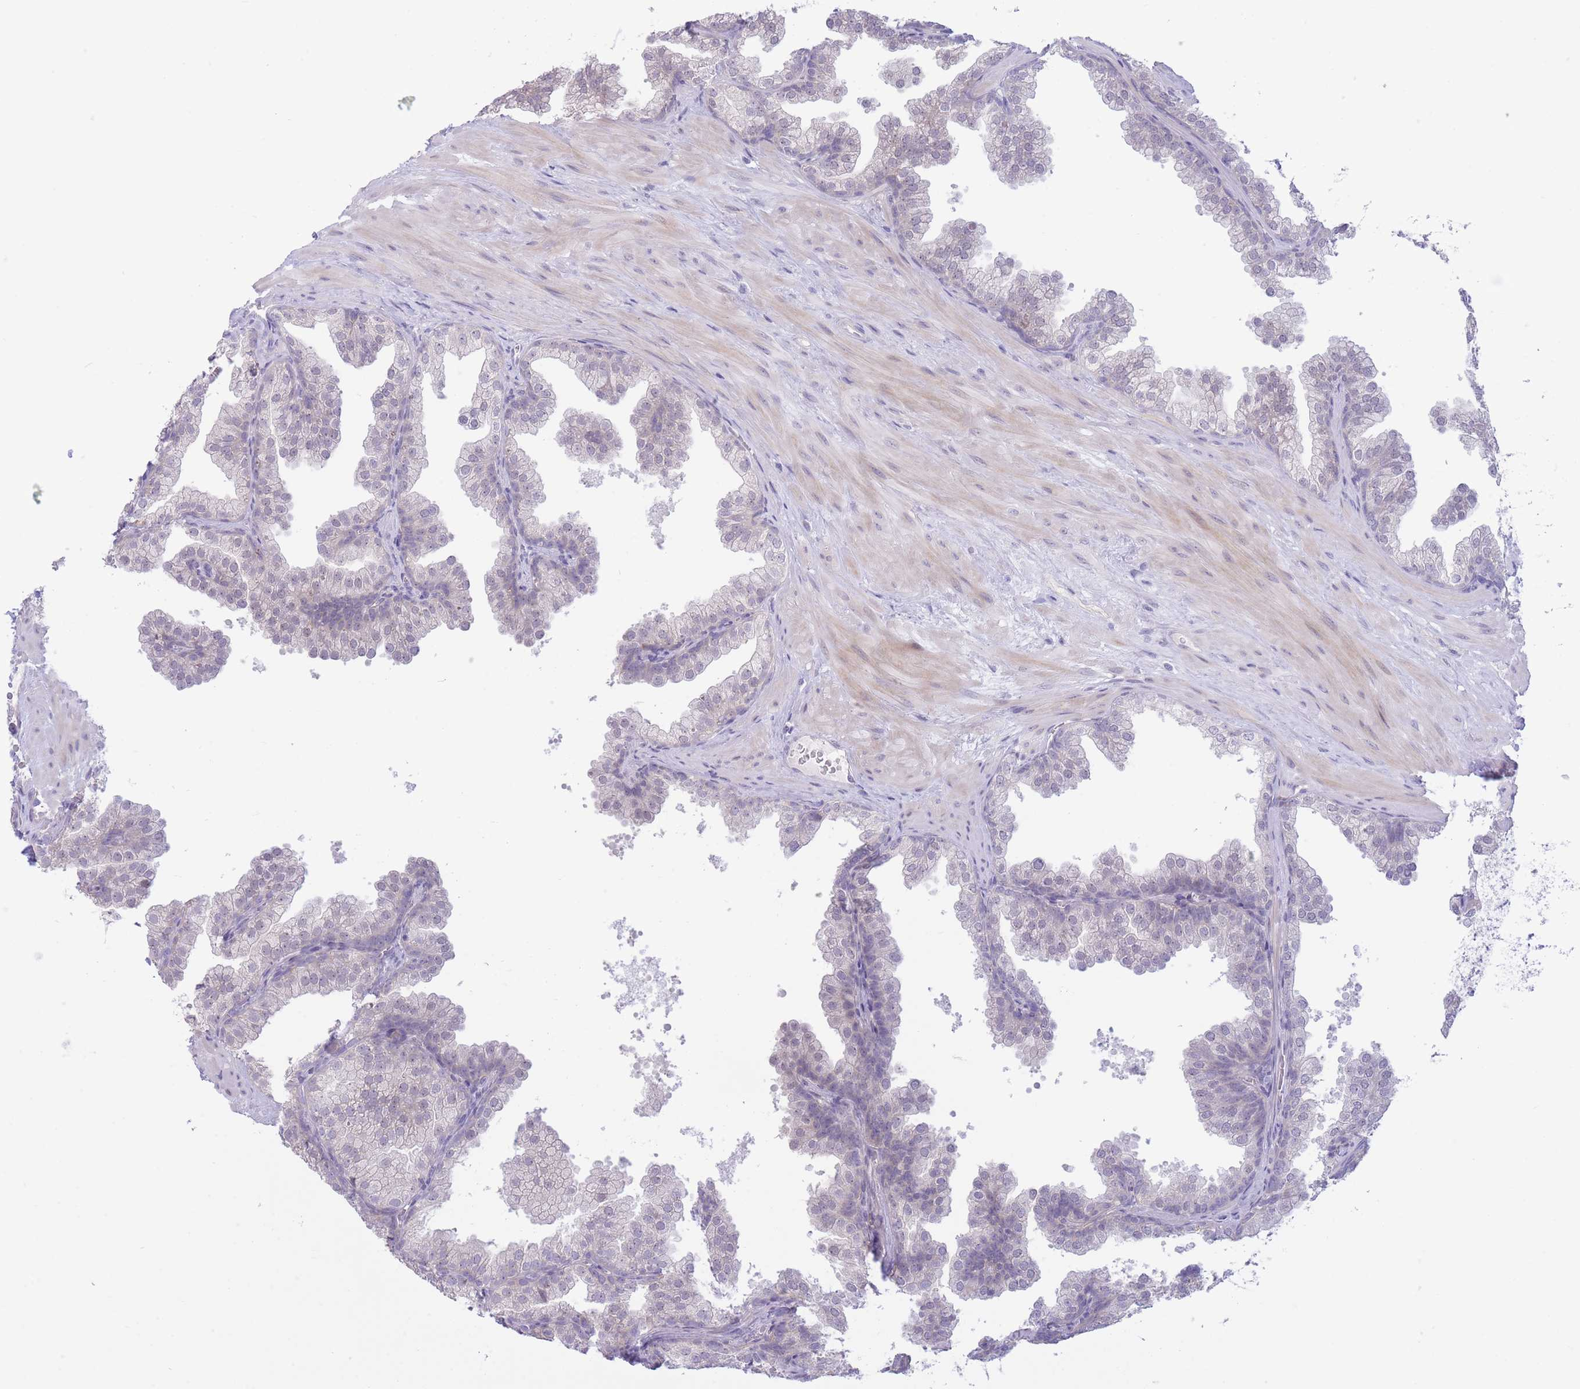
{"staining": {"intensity": "negative", "quantity": "none", "location": "none"}, "tissue": "prostate", "cell_type": "Glandular cells", "image_type": "normal", "snomed": [{"axis": "morphology", "description": "Normal tissue, NOS"}, {"axis": "topography", "description": "Prostate"}], "caption": "Immunohistochemical staining of unremarkable human prostate demonstrates no significant expression in glandular cells.", "gene": "FBXO46", "patient": {"sex": "male", "age": 37}}